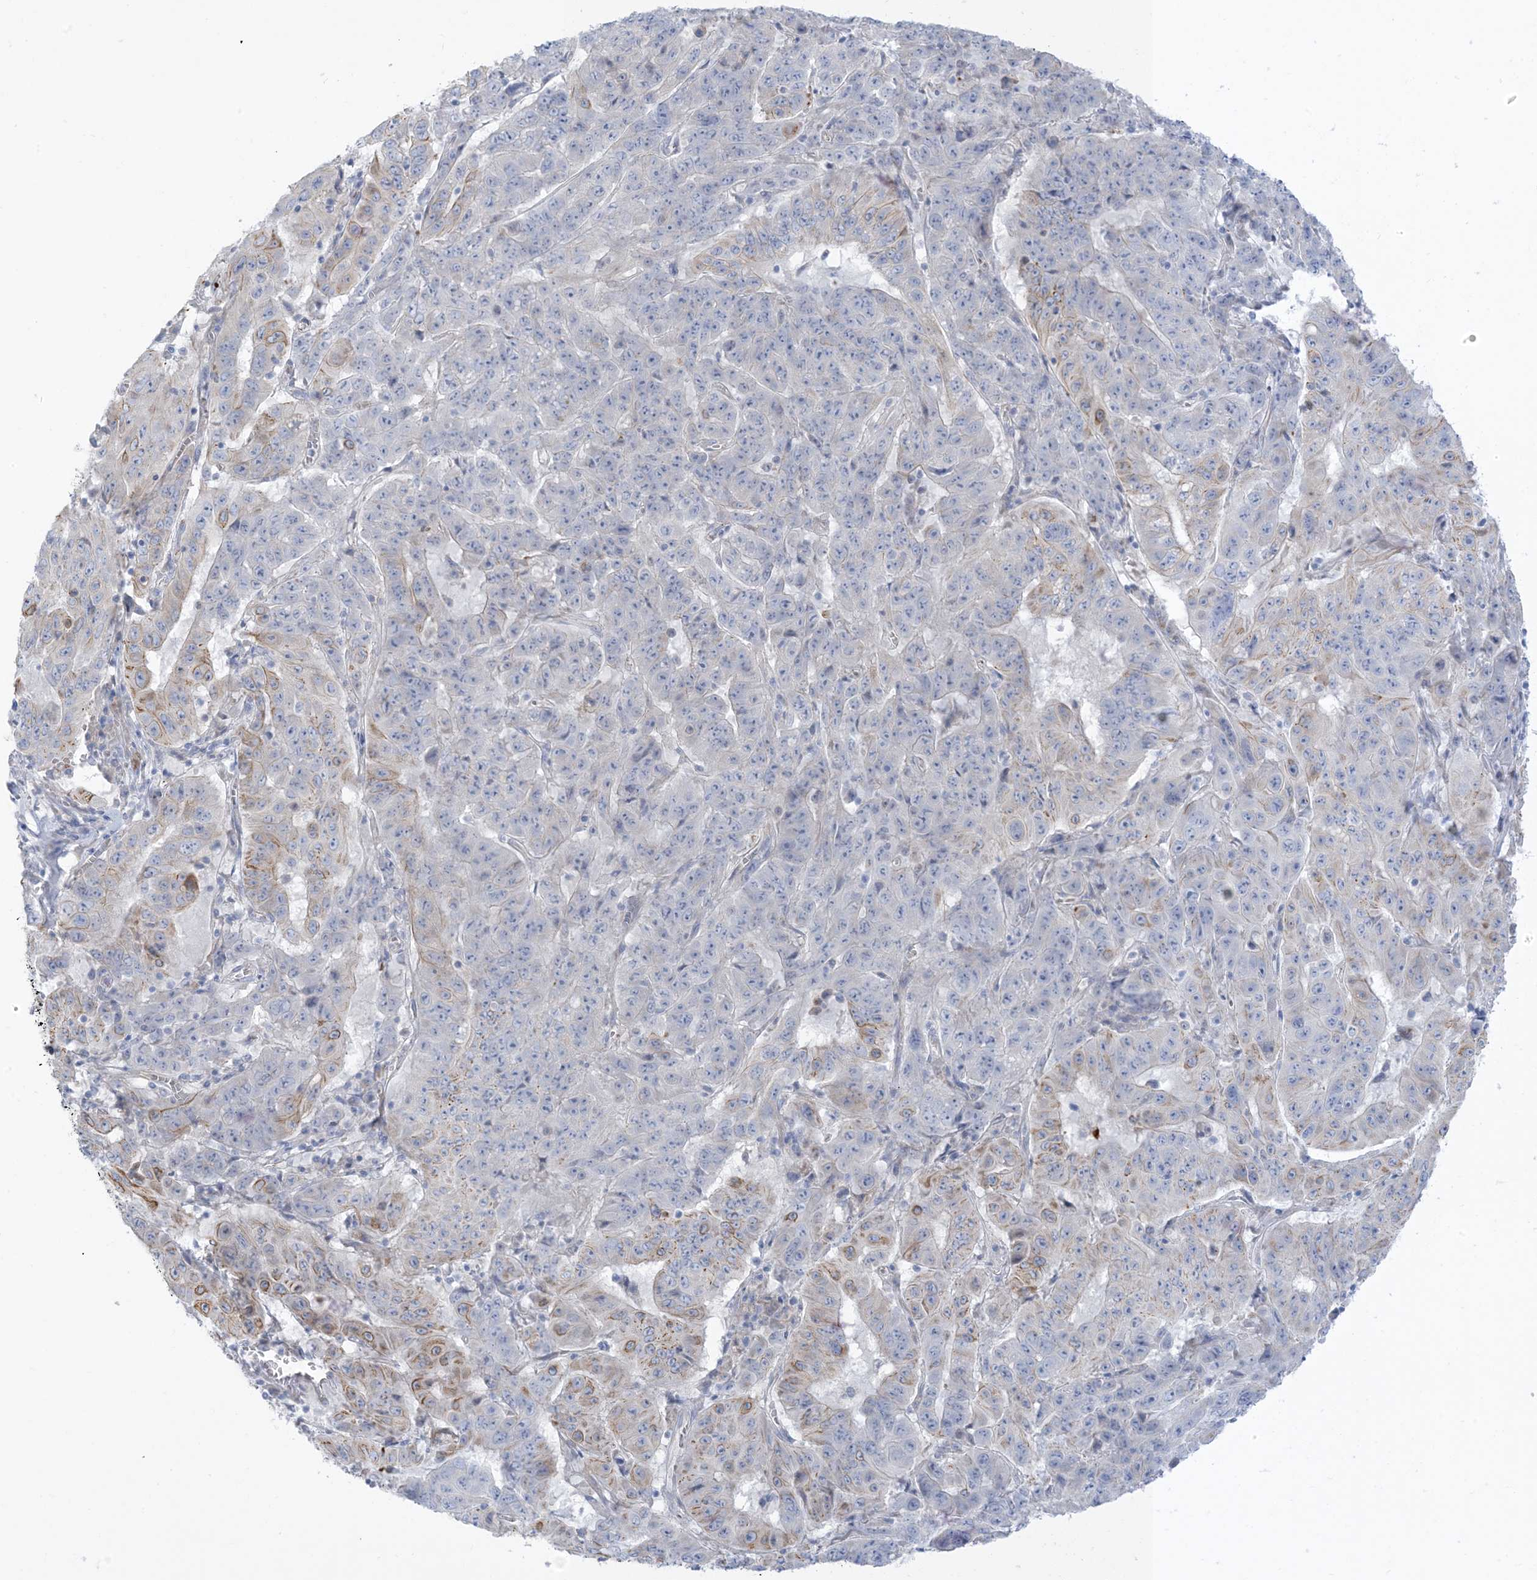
{"staining": {"intensity": "moderate", "quantity": "<25%", "location": "cytoplasmic/membranous"}, "tissue": "pancreatic cancer", "cell_type": "Tumor cells", "image_type": "cancer", "snomed": [{"axis": "morphology", "description": "Adenocarcinoma, NOS"}, {"axis": "topography", "description": "Pancreas"}], "caption": "A photomicrograph showing moderate cytoplasmic/membranous expression in about <25% of tumor cells in pancreatic cancer (adenocarcinoma), as visualized by brown immunohistochemical staining.", "gene": "XIRP2", "patient": {"sex": "male", "age": 63}}